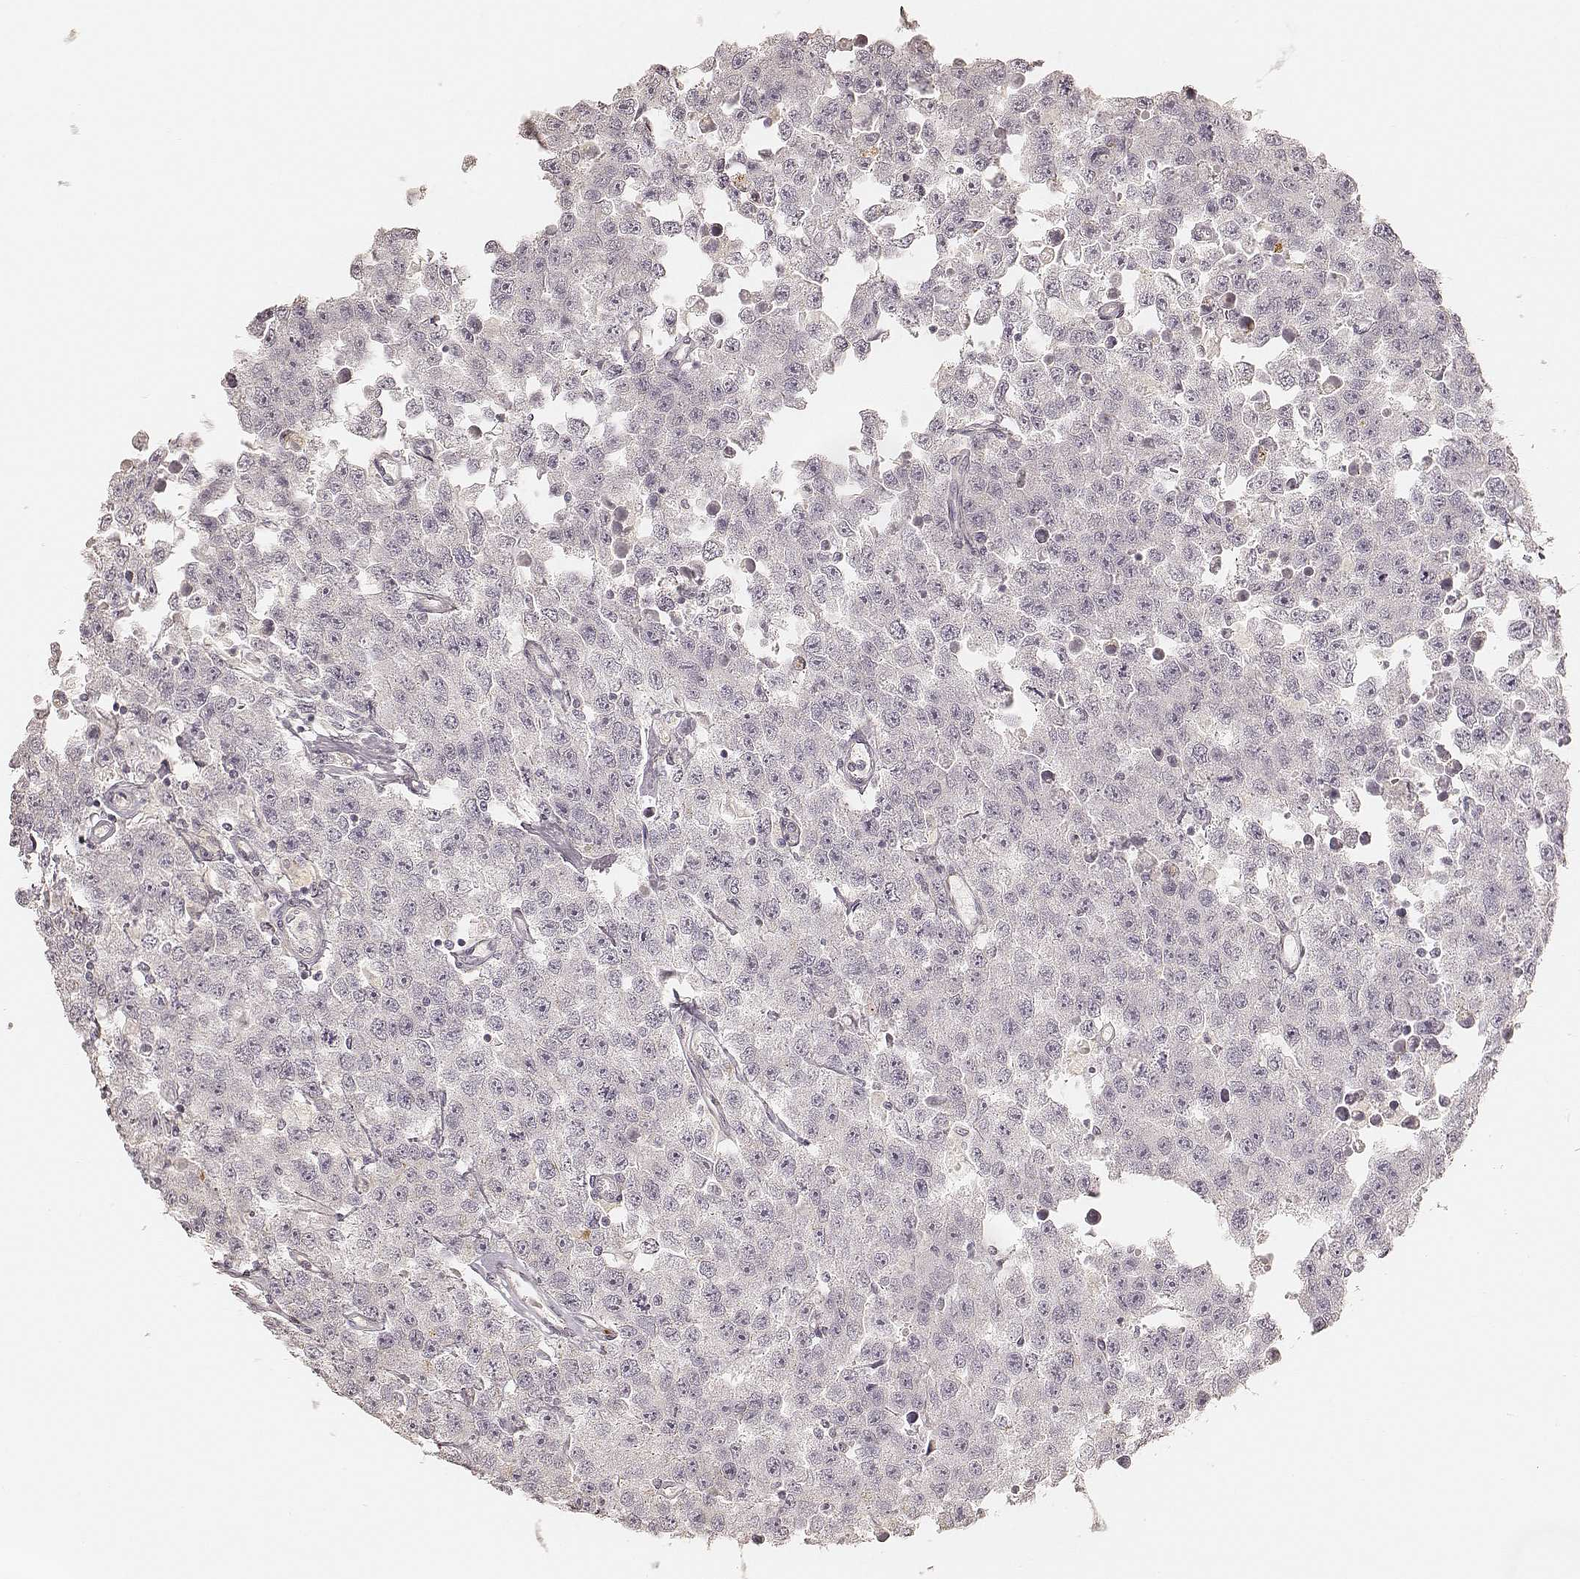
{"staining": {"intensity": "negative", "quantity": "none", "location": "none"}, "tissue": "testis cancer", "cell_type": "Tumor cells", "image_type": "cancer", "snomed": [{"axis": "morphology", "description": "Seminoma, NOS"}, {"axis": "topography", "description": "Testis"}], "caption": "This micrograph is of testis cancer stained with IHC to label a protein in brown with the nuclei are counter-stained blue. There is no positivity in tumor cells.", "gene": "GORASP2", "patient": {"sex": "male", "age": 52}}